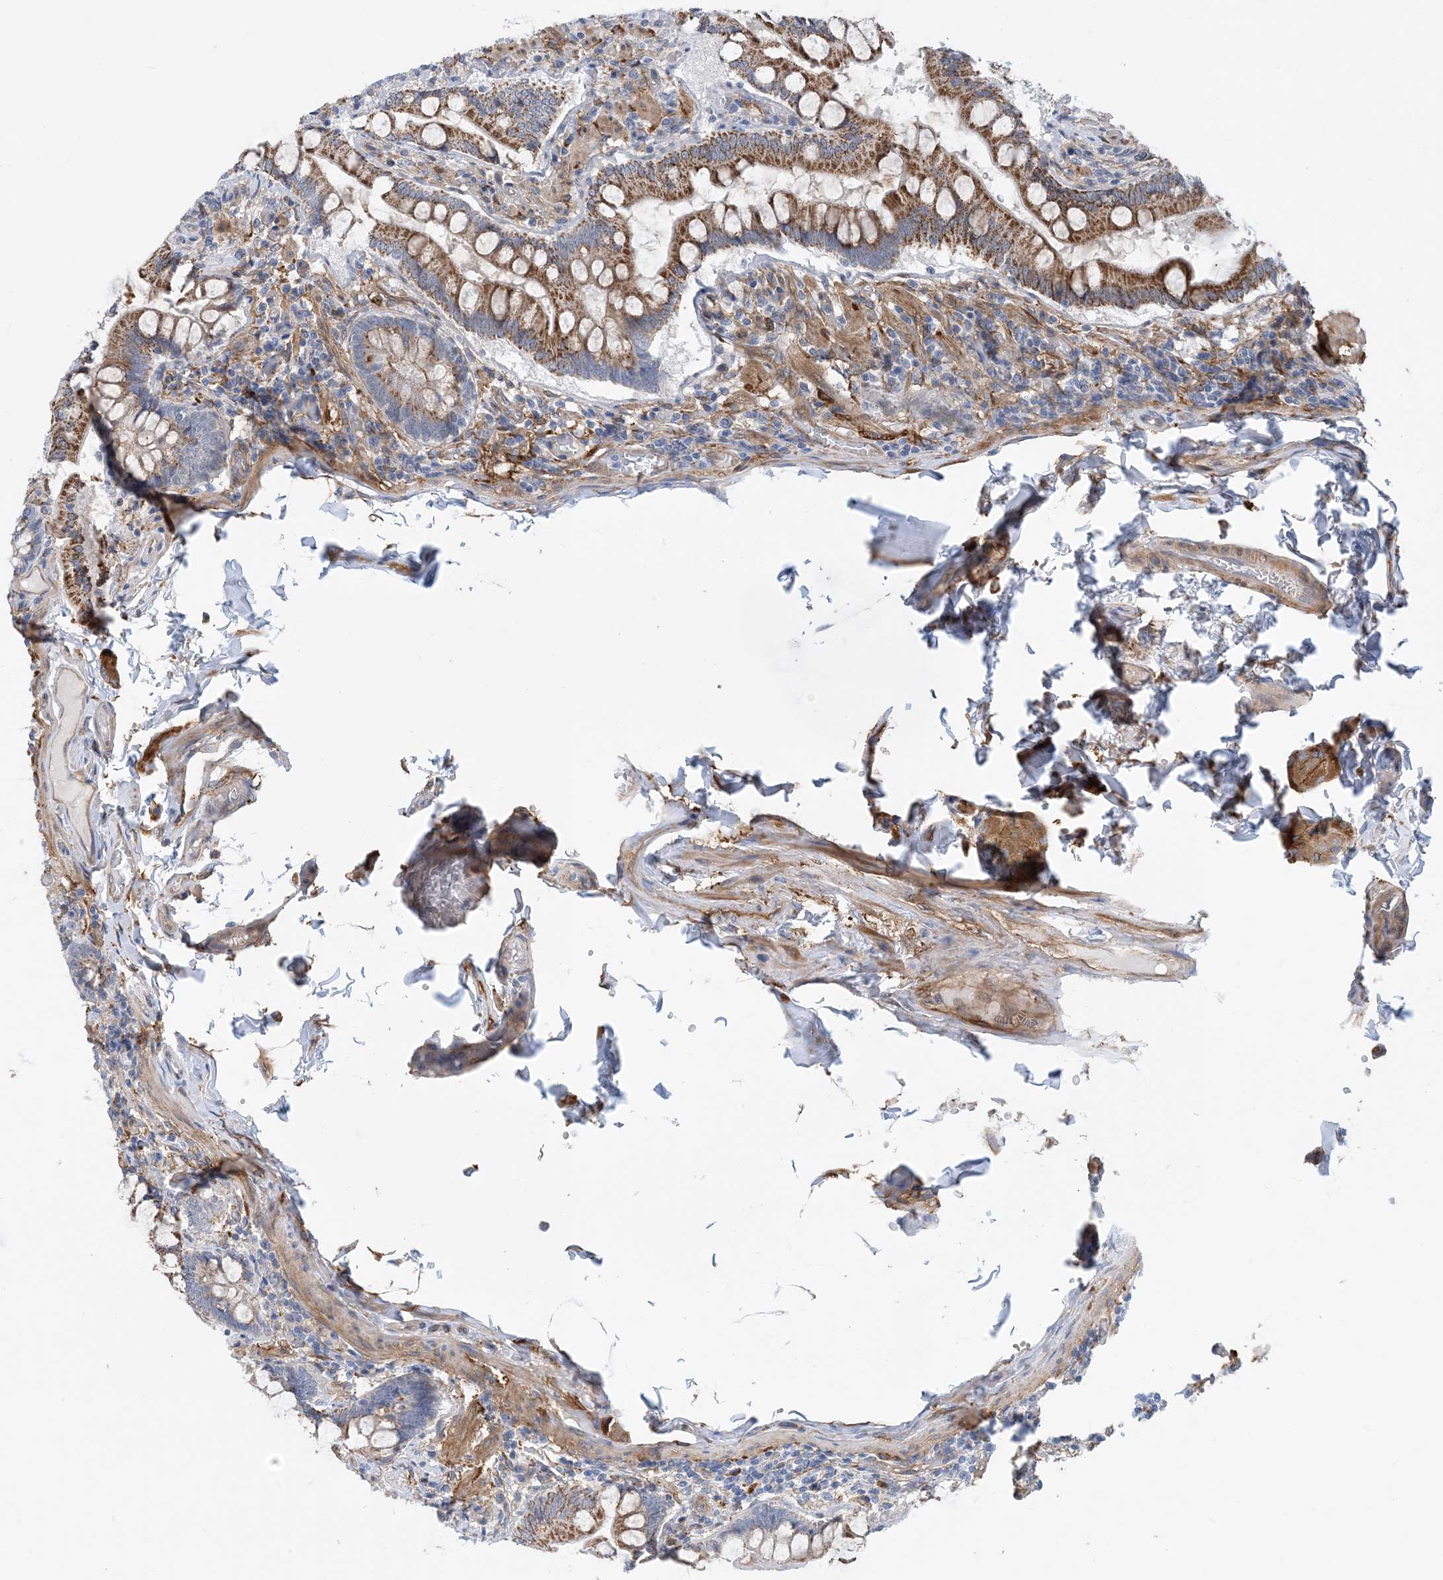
{"staining": {"intensity": "moderate", "quantity": ">75%", "location": "cytoplasmic/membranous"}, "tissue": "small intestine", "cell_type": "Glandular cells", "image_type": "normal", "snomed": [{"axis": "morphology", "description": "Normal tissue, NOS"}, {"axis": "topography", "description": "Small intestine"}], "caption": "Immunohistochemical staining of benign human small intestine exhibits moderate cytoplasmic/membranous protein expression in approximately >75% of glandular cells. (DAB IHC with brightfield microscopy, high magnification).", "gene": "EIF2A", "patient": {"sex": "male", "age": 41}}